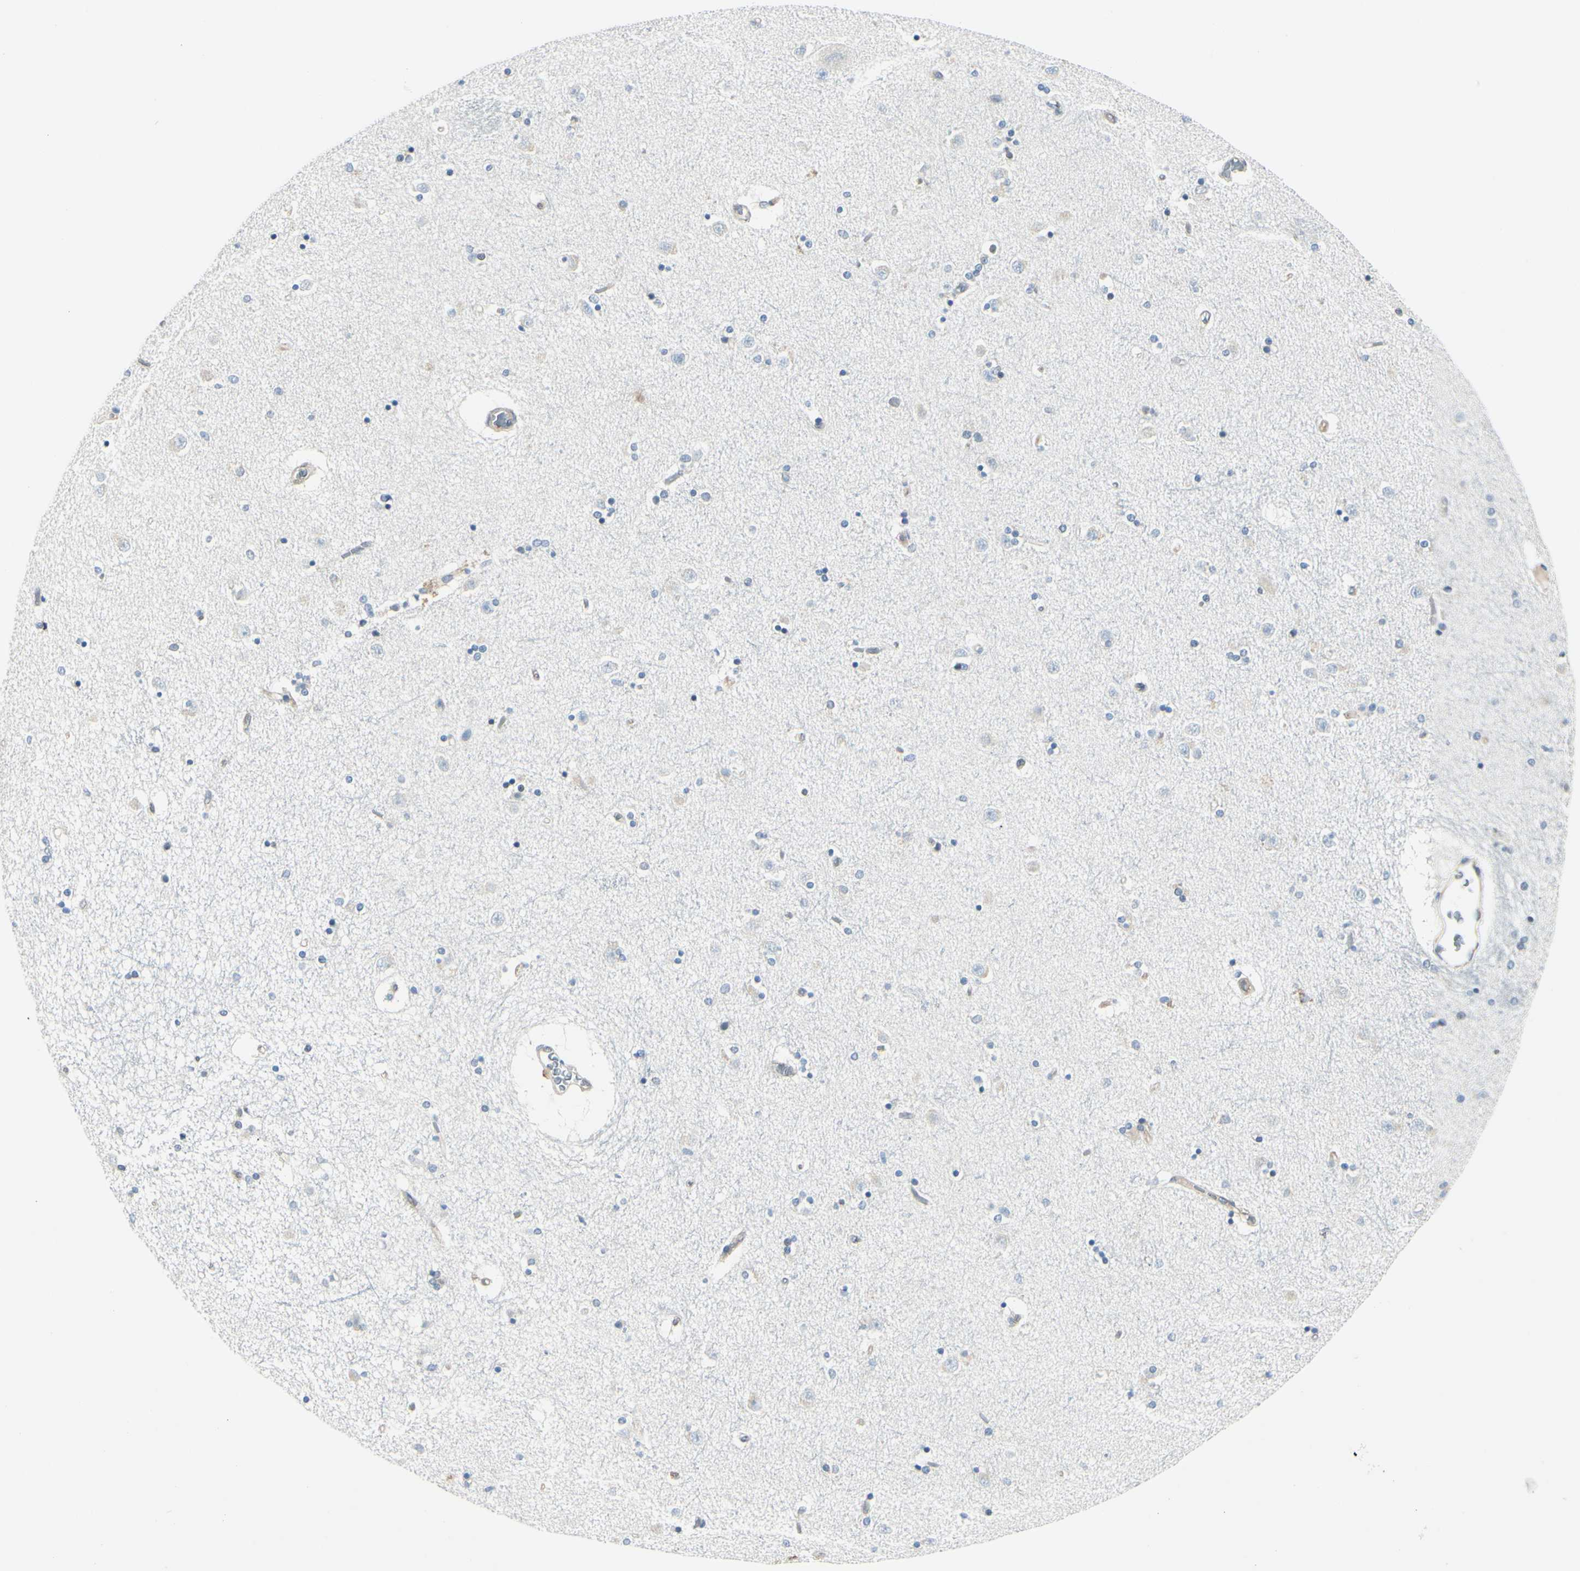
{"staining": {"intensity": "moderate", "quantity": "<25%", "location": "cytoplasmic/membranous"}, "tissue": "caudate", "cell_type": "Glial cells", "image_type": "normal", "snomed": [{"axis": "morphology", "description": "Normal tissue, NOS"}, {"axis": "topography", "description": "Lateral ventricle wall"}], "caption": "Caudate stained with a brown dye reveals moderate cytoplasmic/membranous positive positivity in about <25% of glial cells.", "gene": "SELENOS", "patient": {"sex": "female", "age": 54}}